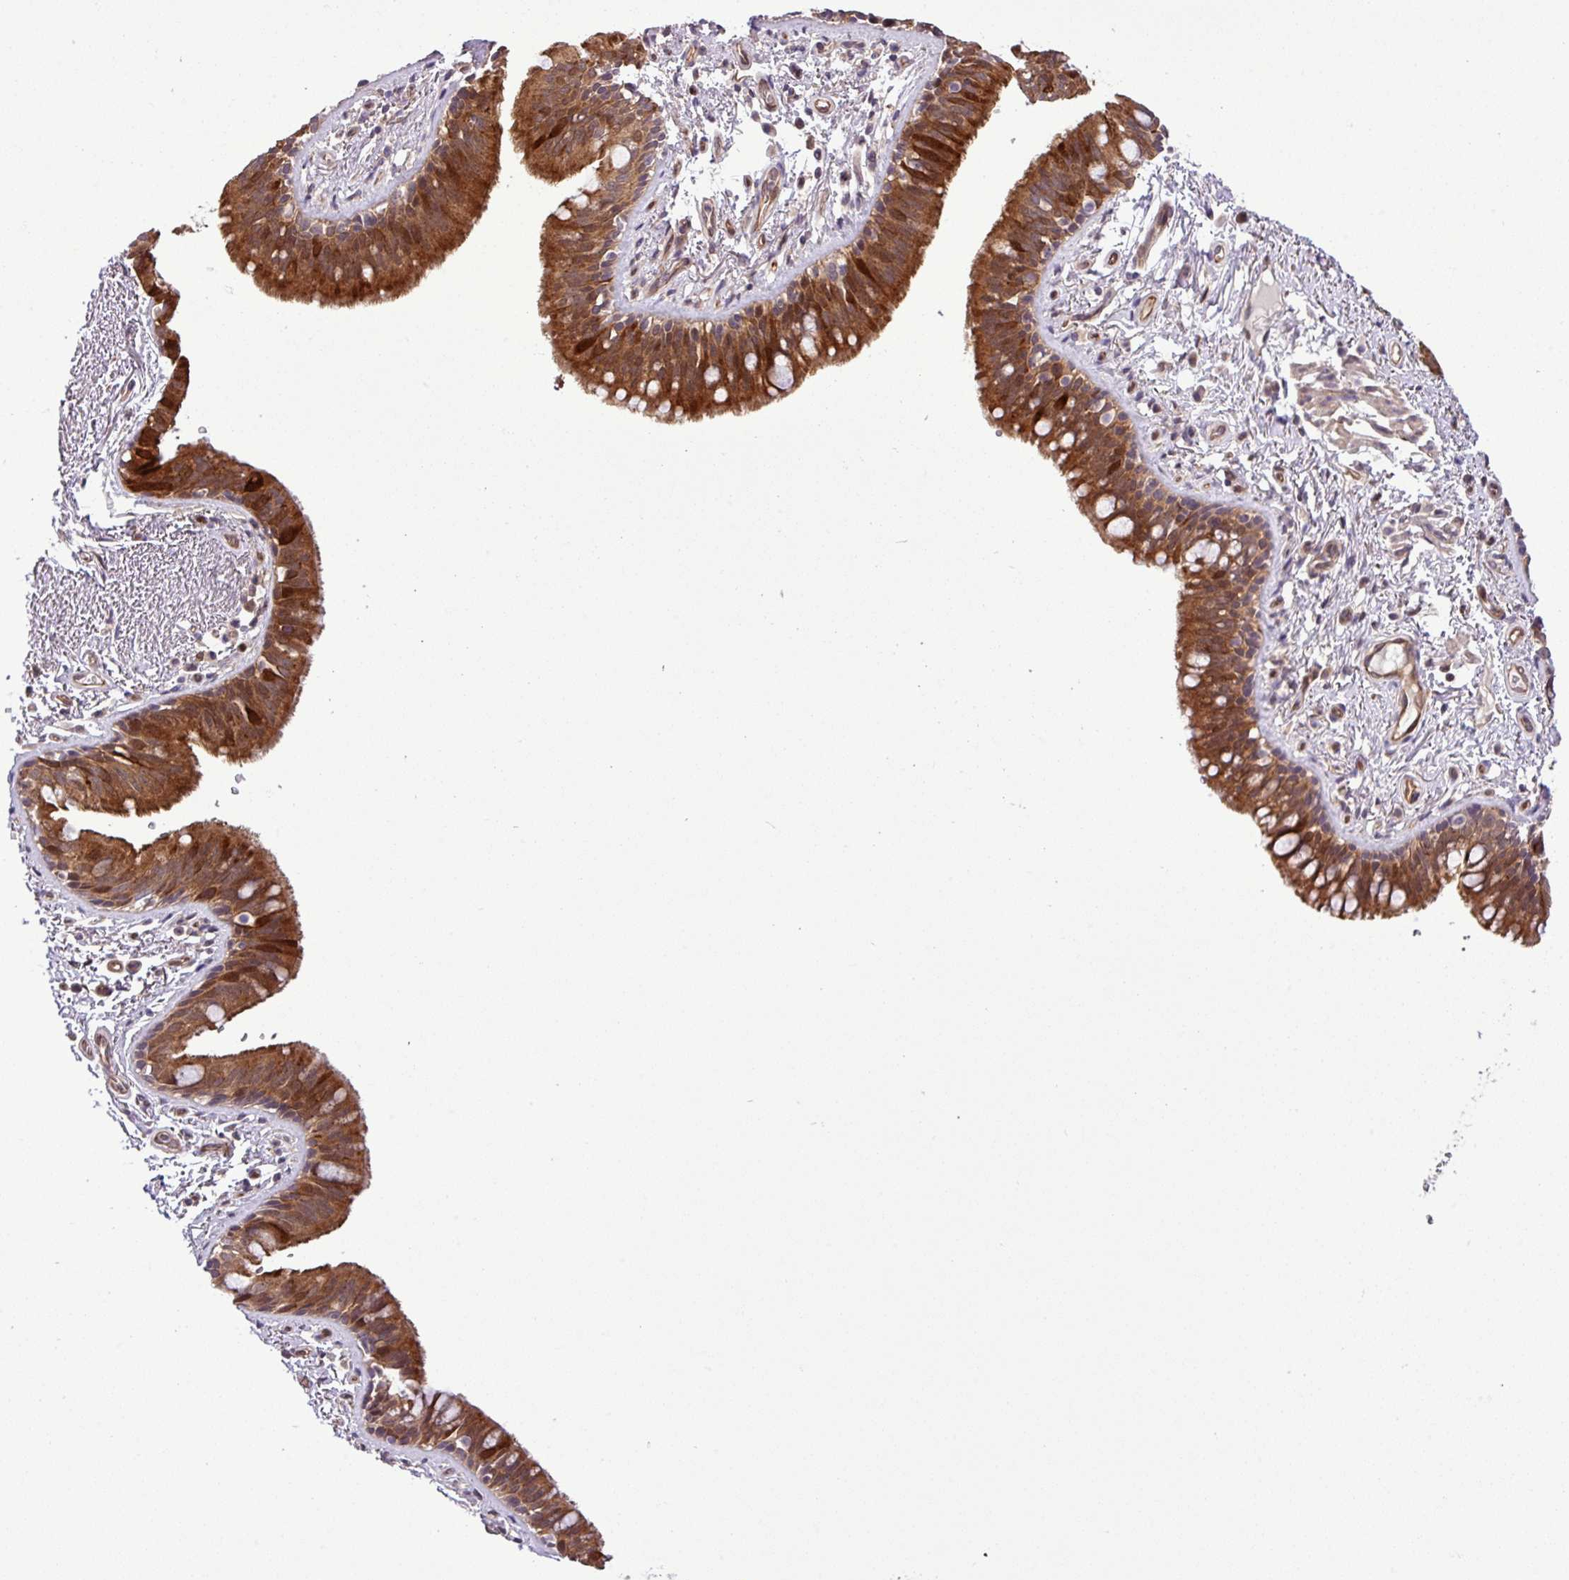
{"staining": {"intensity": "strong", "quantity": ">75%", "location": "cytoplasmic/membranous,nuclear"}, "tissue": "bronchus", "cell_type": "Respiratory epithelial cells", "image_type": "normal", "snomed": [{"axis": "morphology", "description": "Normal tissue, NOS"}, {"axis": "morphology", "description": "Neoplasm, uncertain whether benign or malignant"}, {"axis": "topography", "description": "Bronchus"}, {"axis": "topography", "description": "Lung"}], "caption": "High-magnification brightfield microscopy of benign bronchus stained with DAB (3,3'-diaminobenzidine) (brown) and counterstained with hematoxylin (blue). respiratory epithelial cells exhibit strong cytoplasmic/membranous,nuclear positivity is appreciated in about>75% of cells. (Stains: DAB in brown, nuclei in blue, Microscopy: brightfield microscopy at high magnification).", "gene": "CARHSP1", "patient": {"sex": "male", "age": 55}}